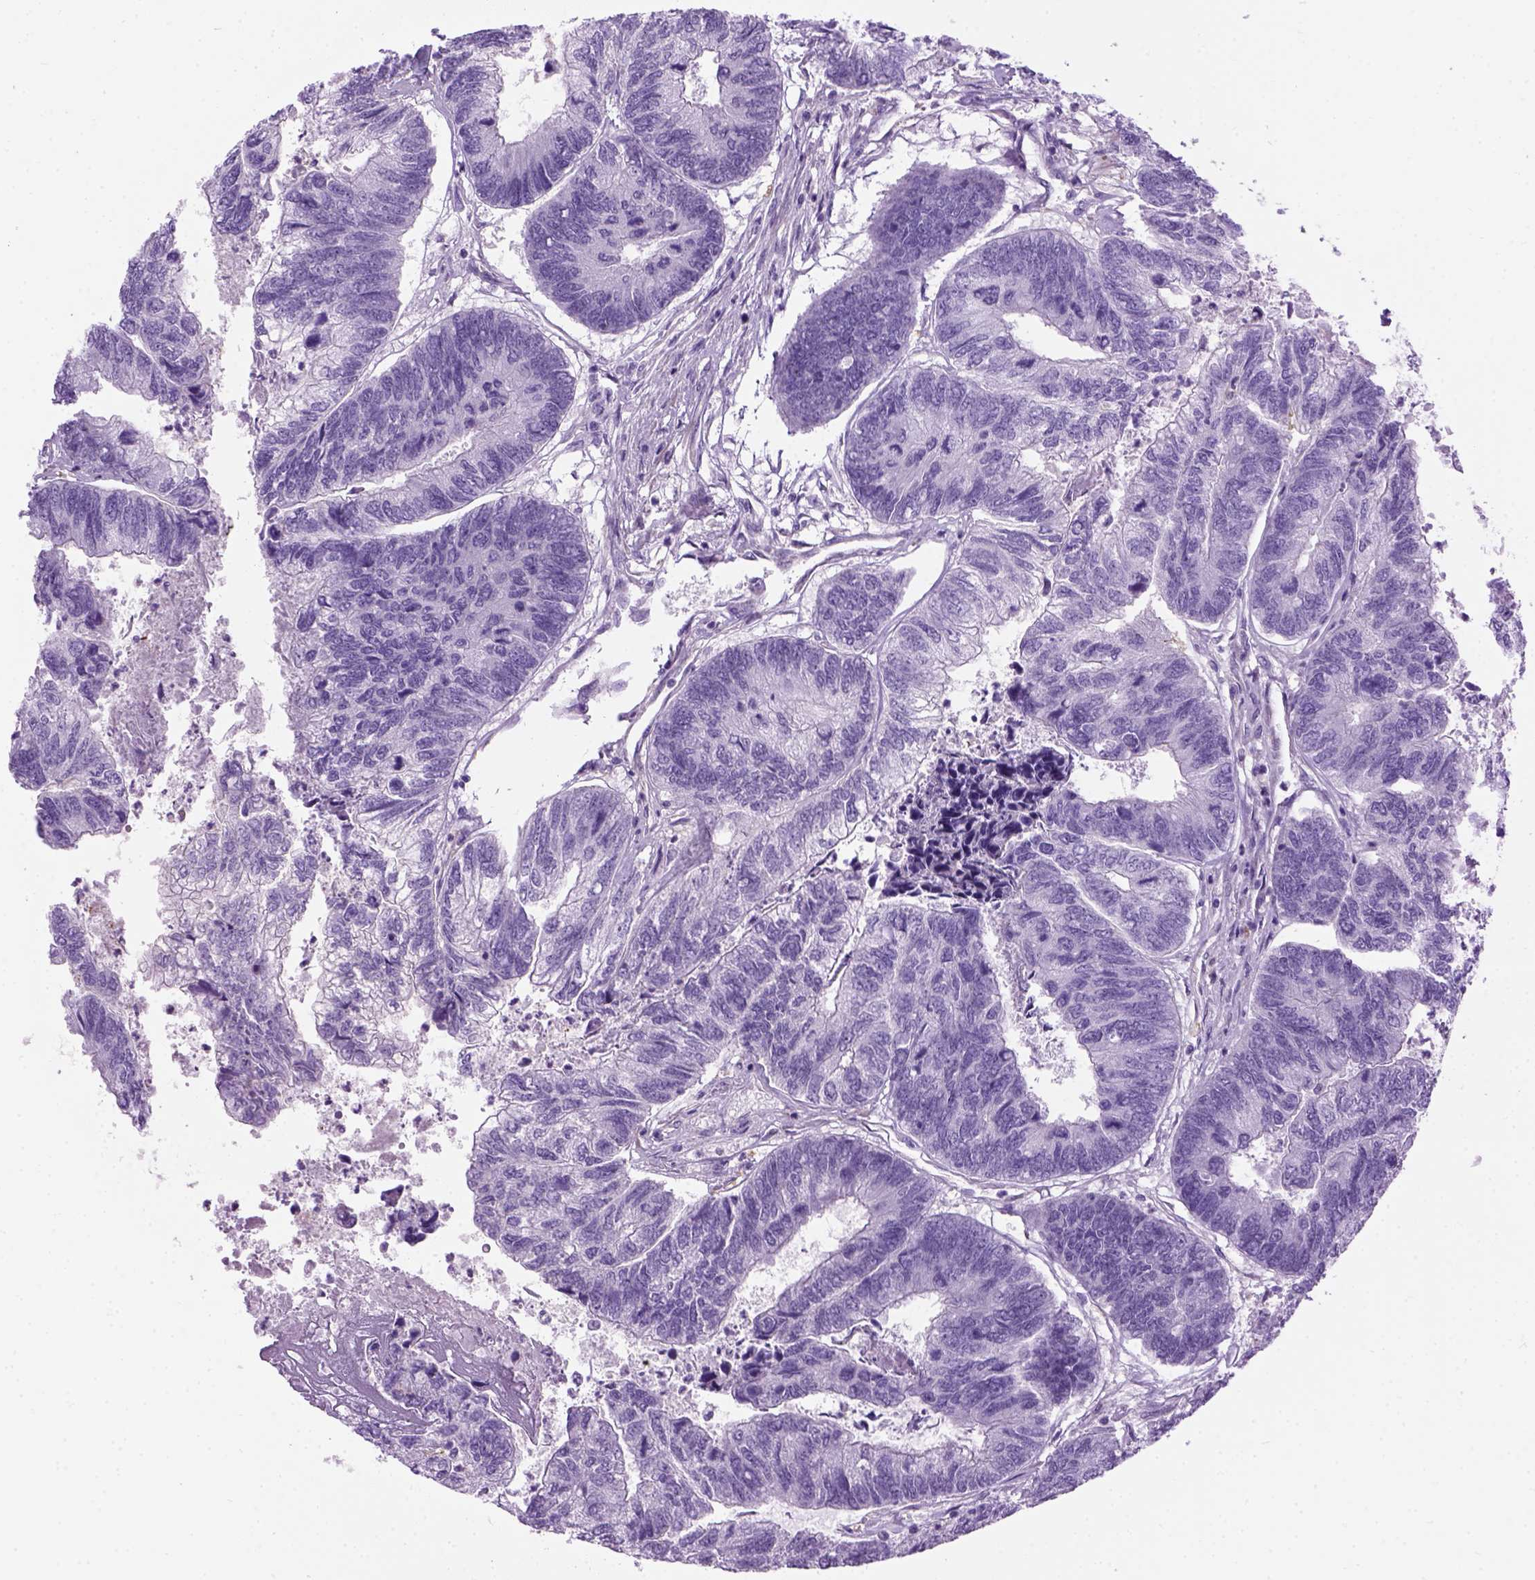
{"staining": {"intensity": "negative", "quantity": "none", "location": "none"}, "tissue": "colorectal cancer", "cell_type": "Tumor cells", "image_type": "cancer", "snomed": [{"axis": "morphology", "description": "Adenocarcinoma, NOS"}, {"axis": "topography", "description": "Colon"}], "caption": "This is a histopathology image of immunohistochemistry staining of colorectal adenocarcinoma, which shows no expression in tumor cells.", "gene": "GABRB2", "patient": {"sex": "female", "age": 67}}